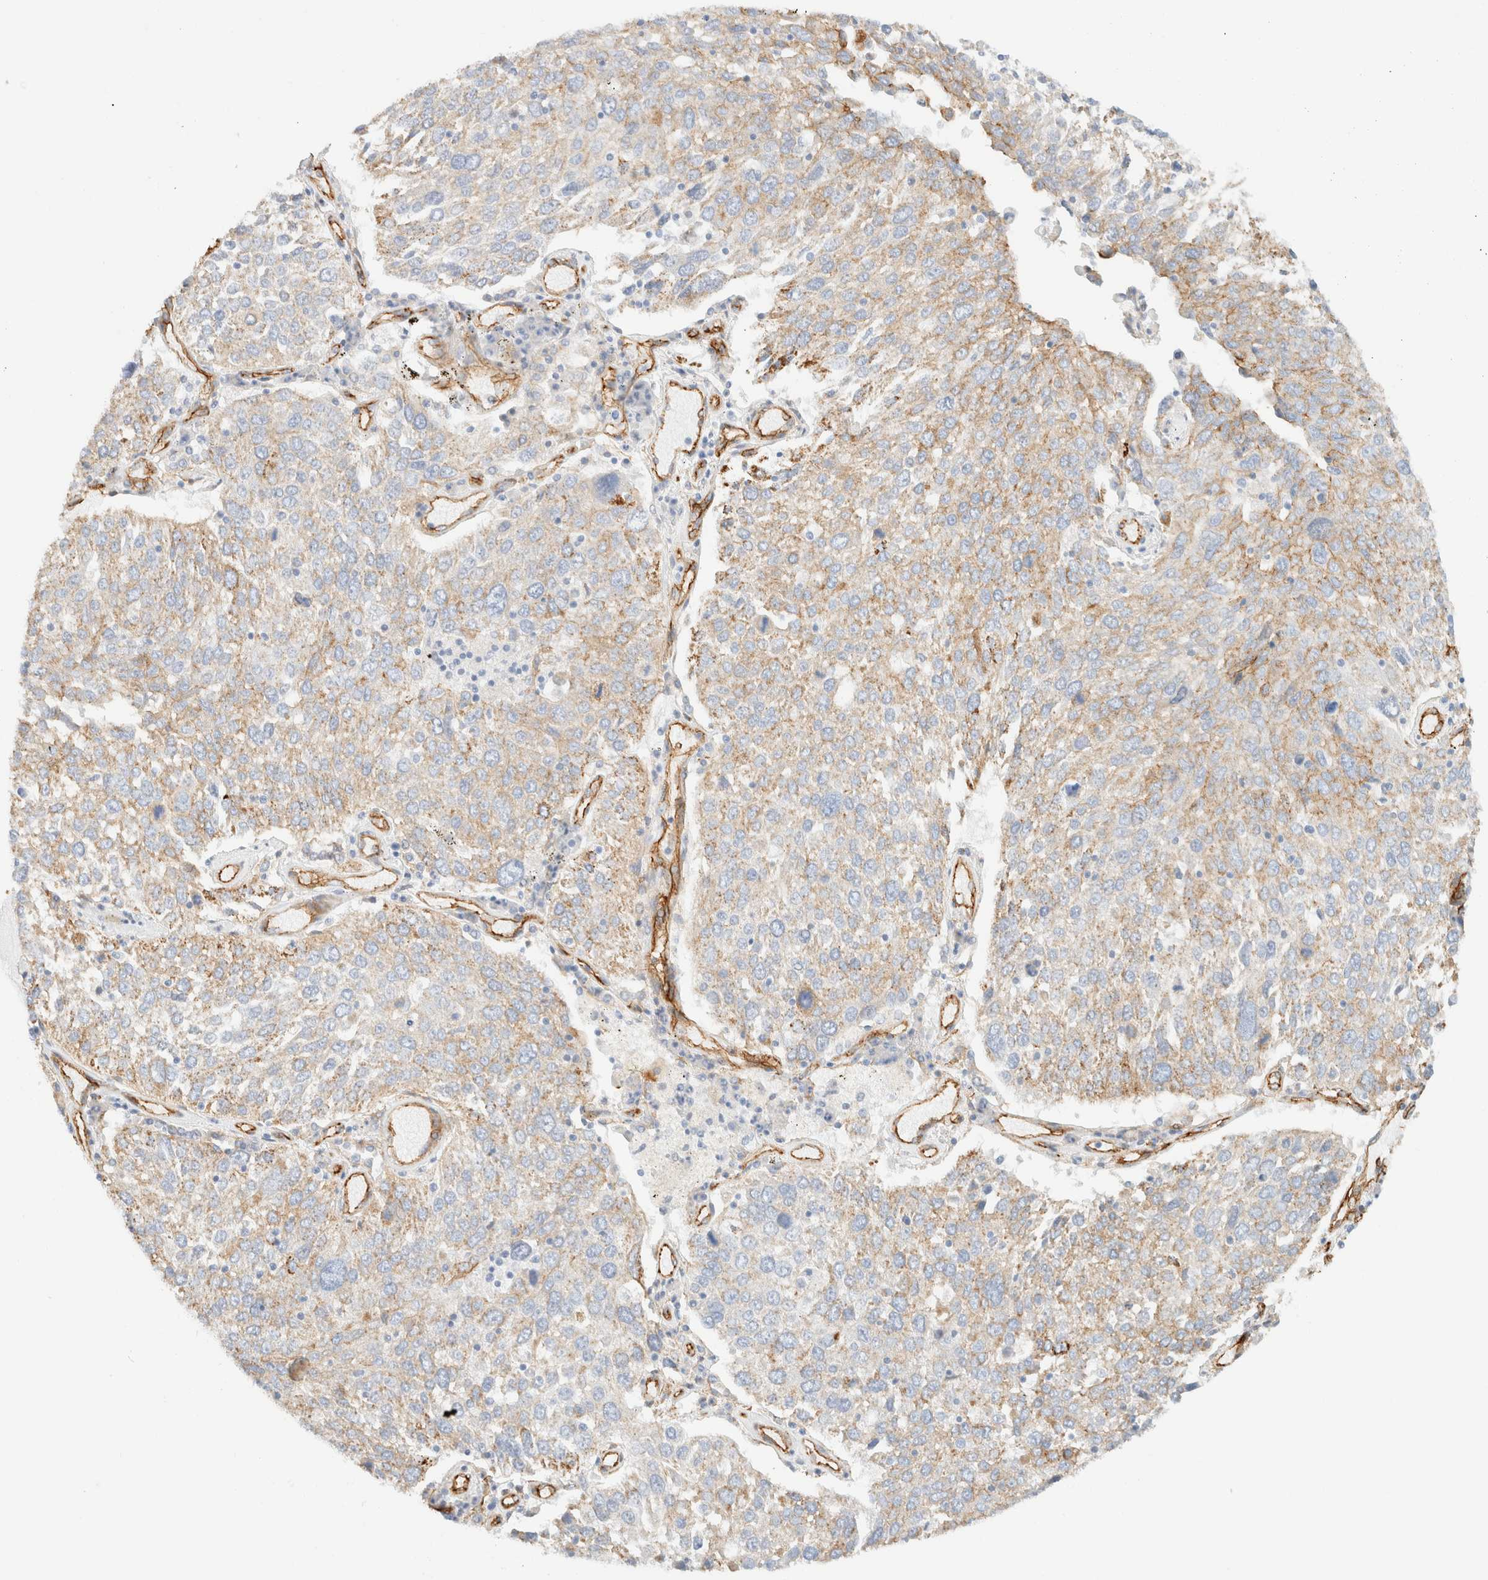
{"staining": {"intensity": "weak", "quantity": ">75%", "location": "cytoplasmic/membranous"}, "tissue": "lung cancer", "cell_type": "Tumor cells", "image_type": "cancer", "snomed": [{"axis": "morphology", "description": "Squamous cell carcinoma, NOS"}, {"axis": "topography", "description": "Lung"}], "caption": "Tumor cells display weak cytoplasmic/membranous positivity in about >75% of cells in lung cancer.", "gene": "CYB5R4", "patient": {"sex": "male", "age": 65}}